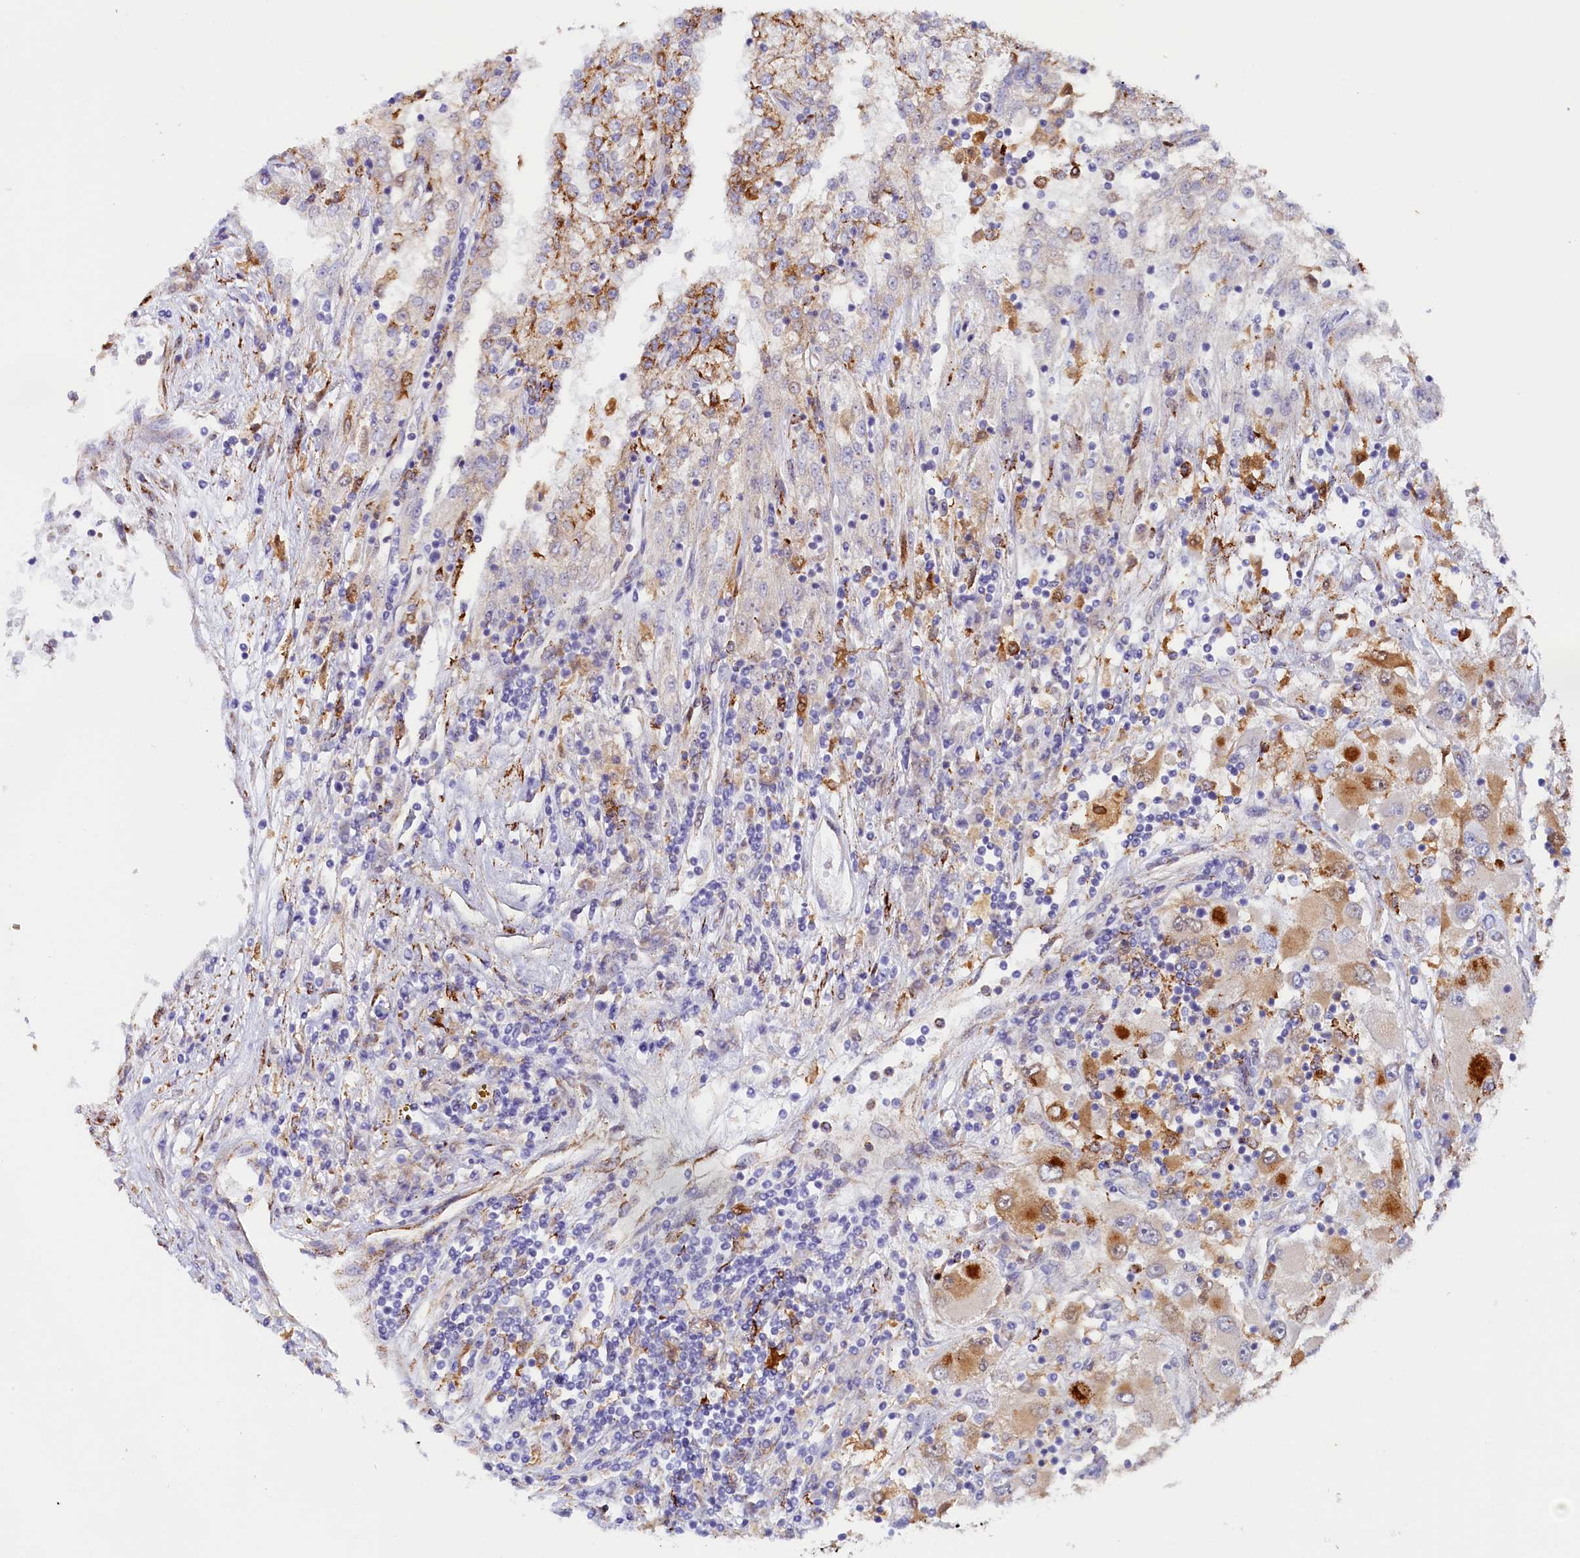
{"staining": {"intensity": "strong", "quantity": "<25%", "location": "cytoplasmic/membranous"}, "tissue": "renal cancer", "cell_type": "Tumor cells", "image_type": "cancer", "snomed": [{"axis": "morphology", "description": "Adenocarcinoma, NOS"}, {"axis": "topography", "description": "Kidney"}], "caption": "A brown stain shows strong cytoplasmic/membranous staining of a protein in human renal cancer (adenocarcinoma) tumor cells.", "gene": "AKTIP", "patient": {"sex": "female", "age": 52}}